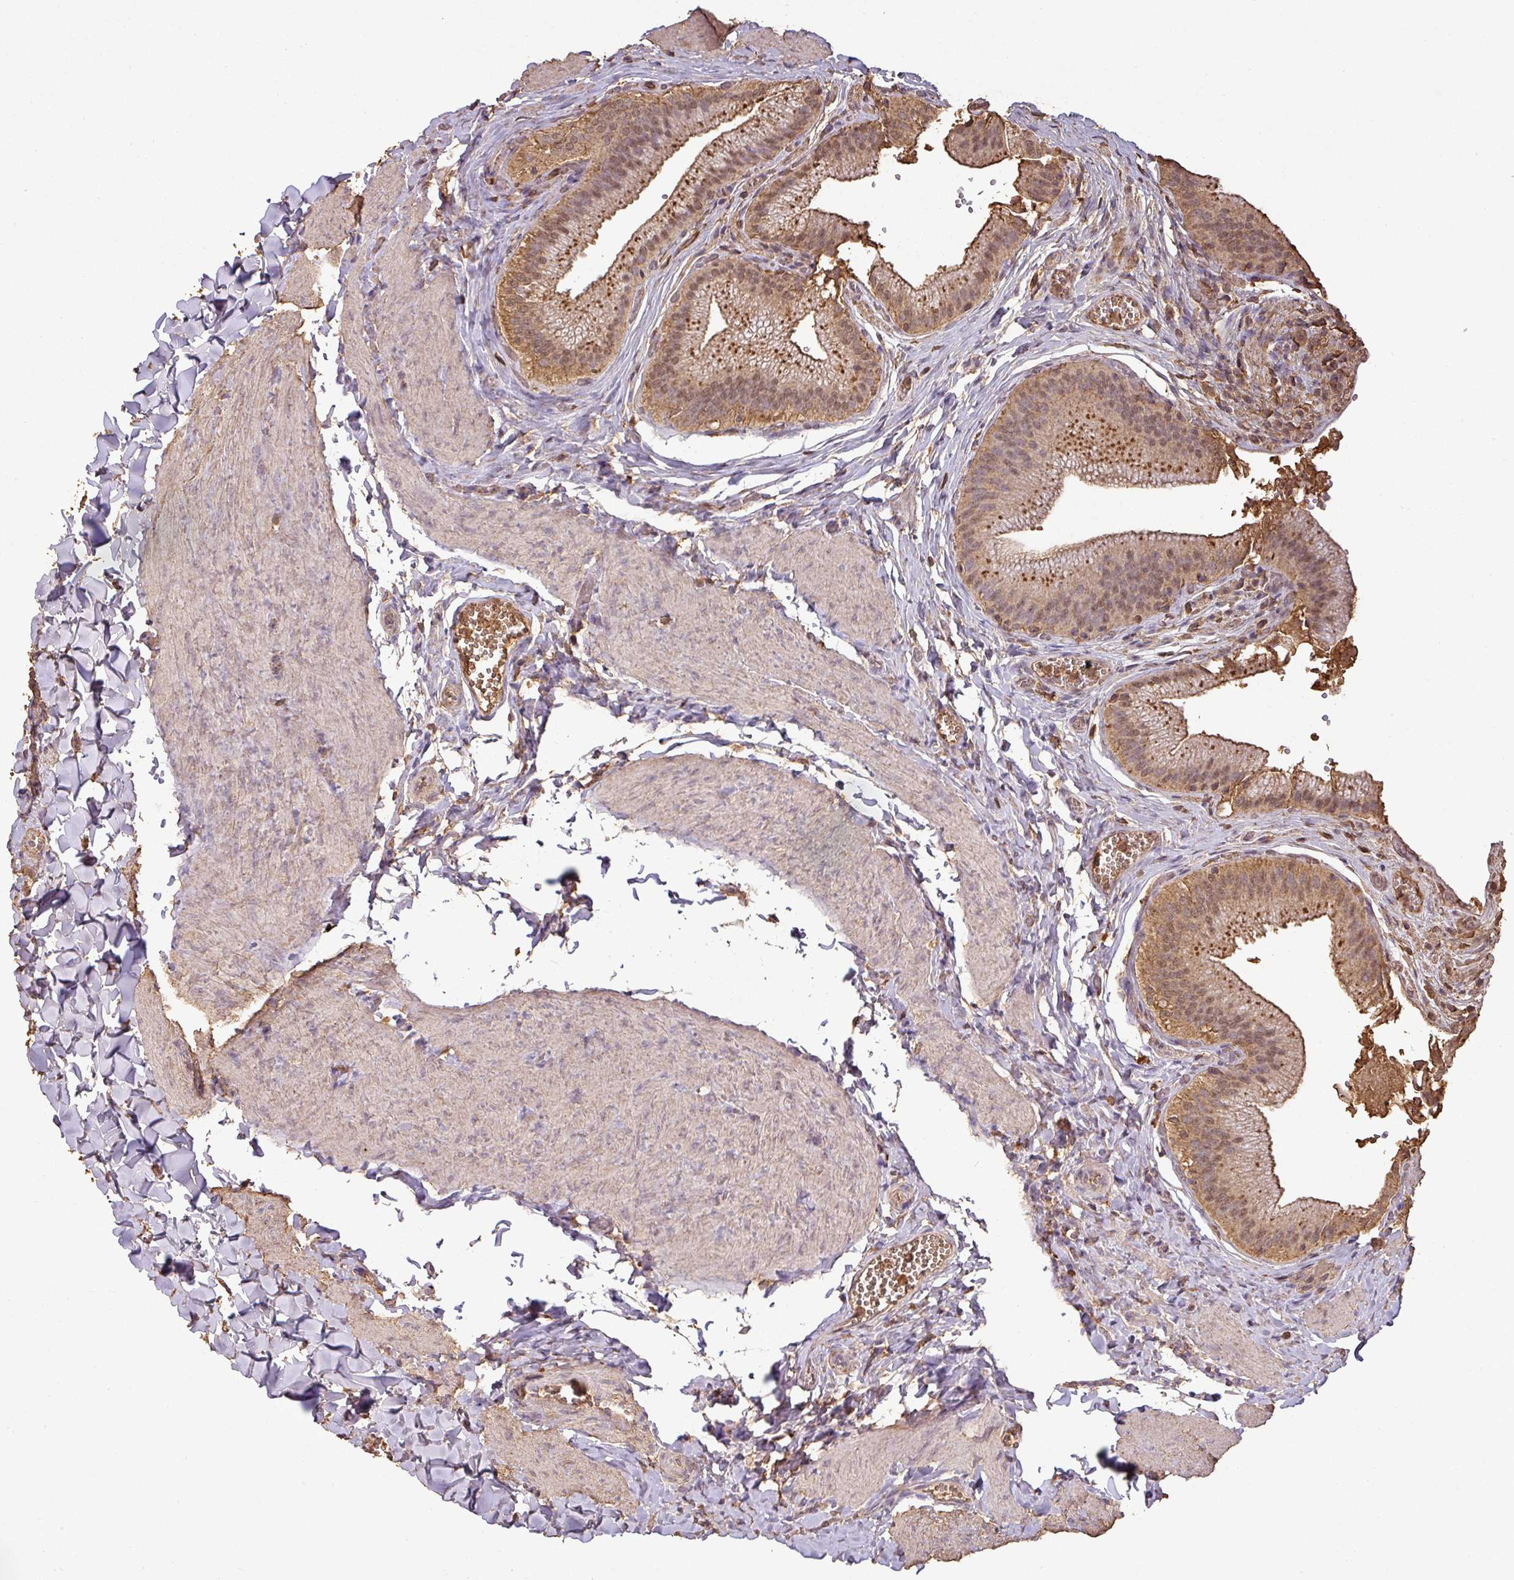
{"staining": {"intensity": "moderate", "quantity": ">75%", "location": "cytoplasmic/membranous,nuclear"}, "tissue": "gallbladder", "cell_type": "Glandular cells", "image_type": "normal", "snomed": [{"axis": "morphology", "description": "Normal tissue, NOS"}, {"axis": "topography", "description": "Gallbladder"}, {"axis": "topography", "description": "Peripheral nerve tissue"}], "caption": "The micrograph displays immunohistochemical staining of unremarkable gallbladder. There is moderate cytoplasmic/membranous,nuclear positivity is appreciated in about >75% of glandular cells. The staining is performed using DAB brown chromogen to label protein expression. The nuclei are counter-stained blue using hematoxylin.", "gene": "ATAT1", "patient": {"sex": "male", "age": 17}}